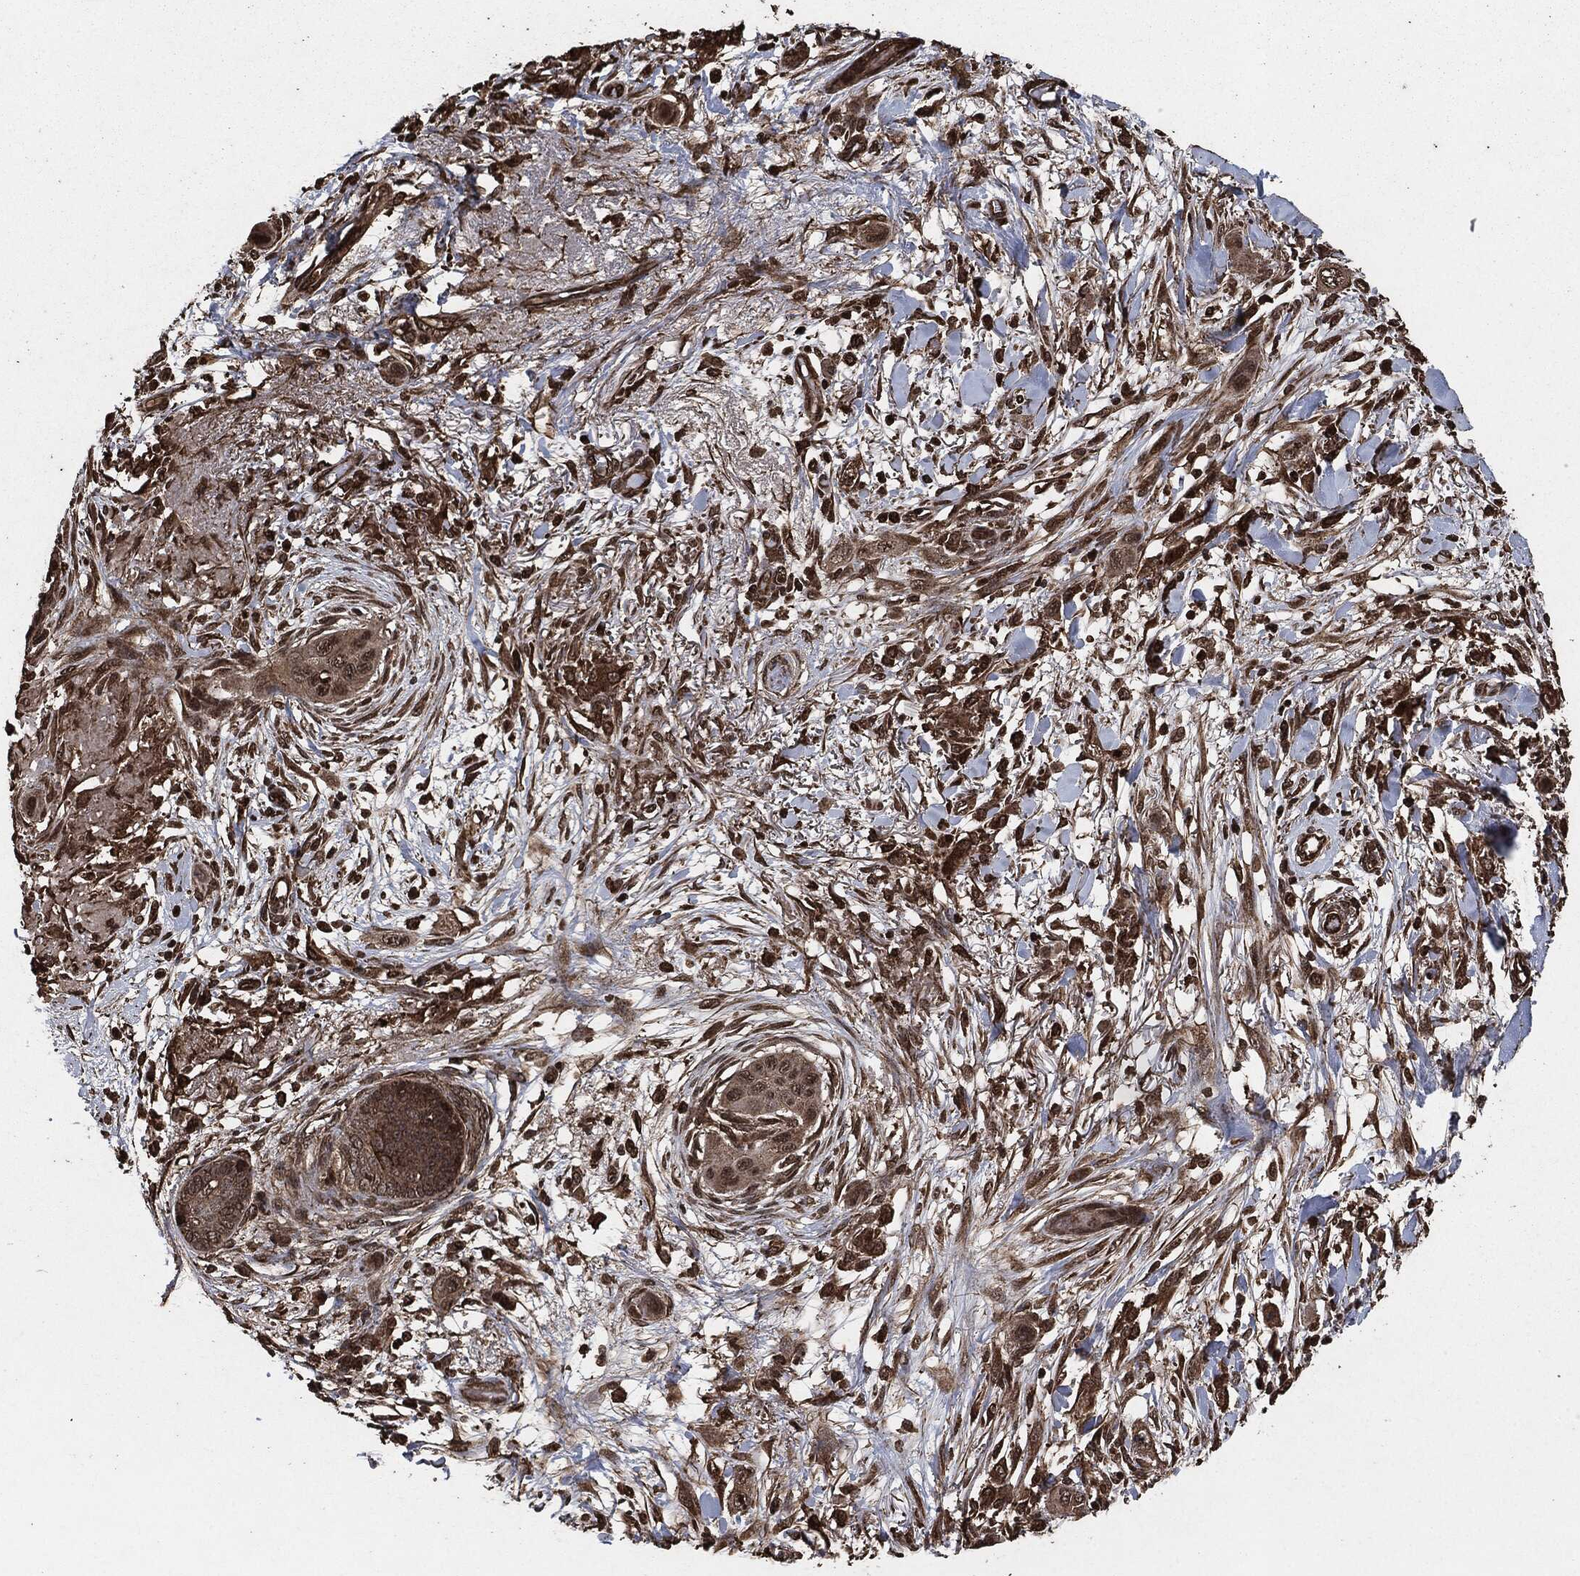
{"staining": {"intensity": "moderate", "quantity": "<25%", "location": "cytoplasmic/membranous,nuclear"}, "tissue": "skin cancer", "cell_type": "Tumor cells", "image_type": "cancer", "snomed": [{"axis": "morphology", "description": "Squamous cell carcinoma, NOS"}, {"axis": "topography", "description": "Skin"}], "caption": "Immunohistochemistry of skin cancer (squamous cell carcinoma) demonstrates low levels of moderate cytoplasmic/membranous and nuclear expression in about <25% of tumor cells. (DAB IHC, brown staining for protein, blue staining for nuclei).", "gene": "EGFR", "patient": {"sex": "male", "age": 79}}